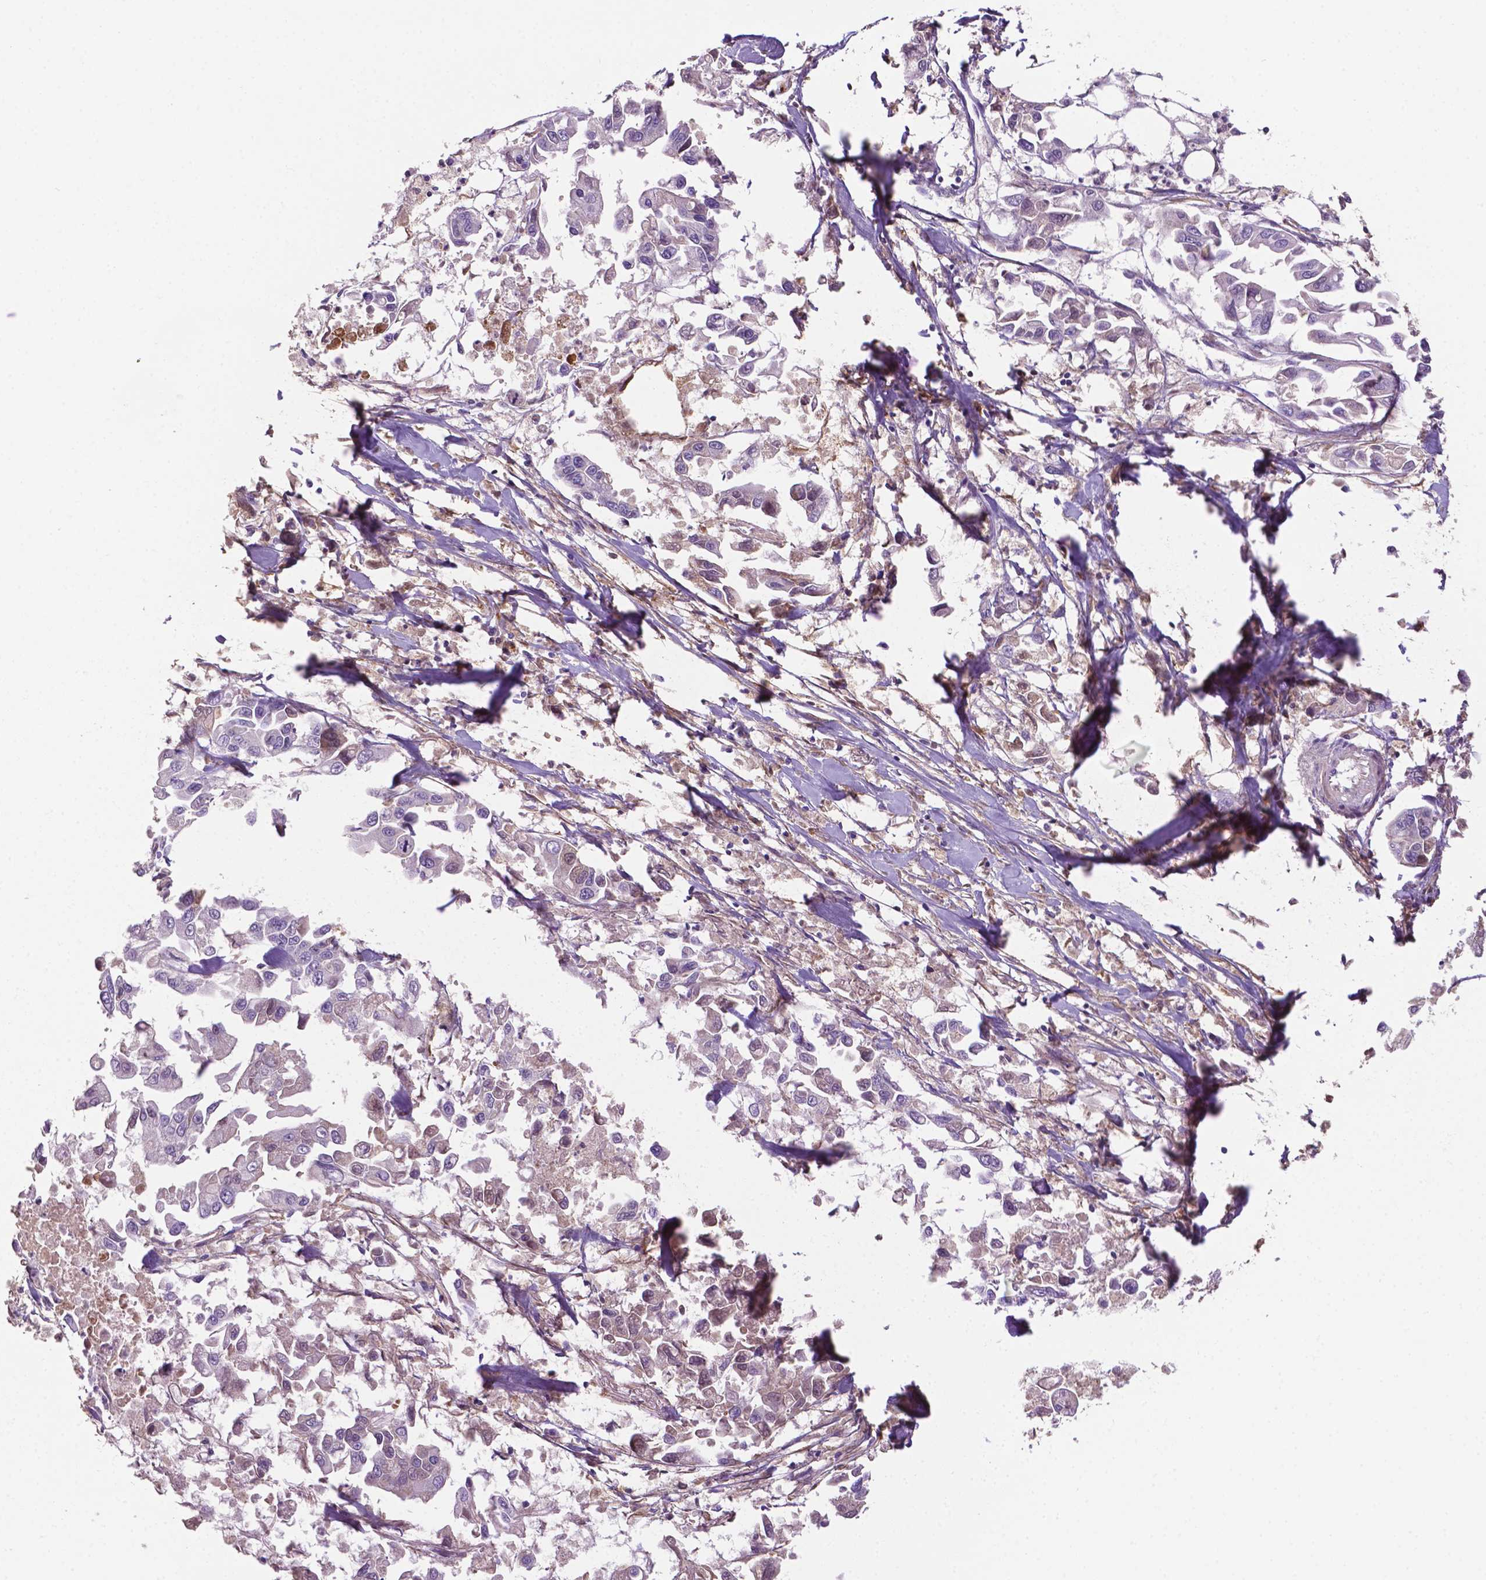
{"staining": {"intensity": "negative", "quantity": "none", "location": "none"}, "tissue": "pancreatic cancer", "cell_type": "Tumor cells", "image_type": "cancer", "snomed": [{"axis": "morphology", "description": "Adenocarcinoma, NOS"}, {"axis": "topography", "description": "Pancreas"}], "caption": "Tumor cells are negative for protein expression in human pancreatic cancer.", "gene": "FBLN1", "patient": {"sex": "female", "age": 83}}